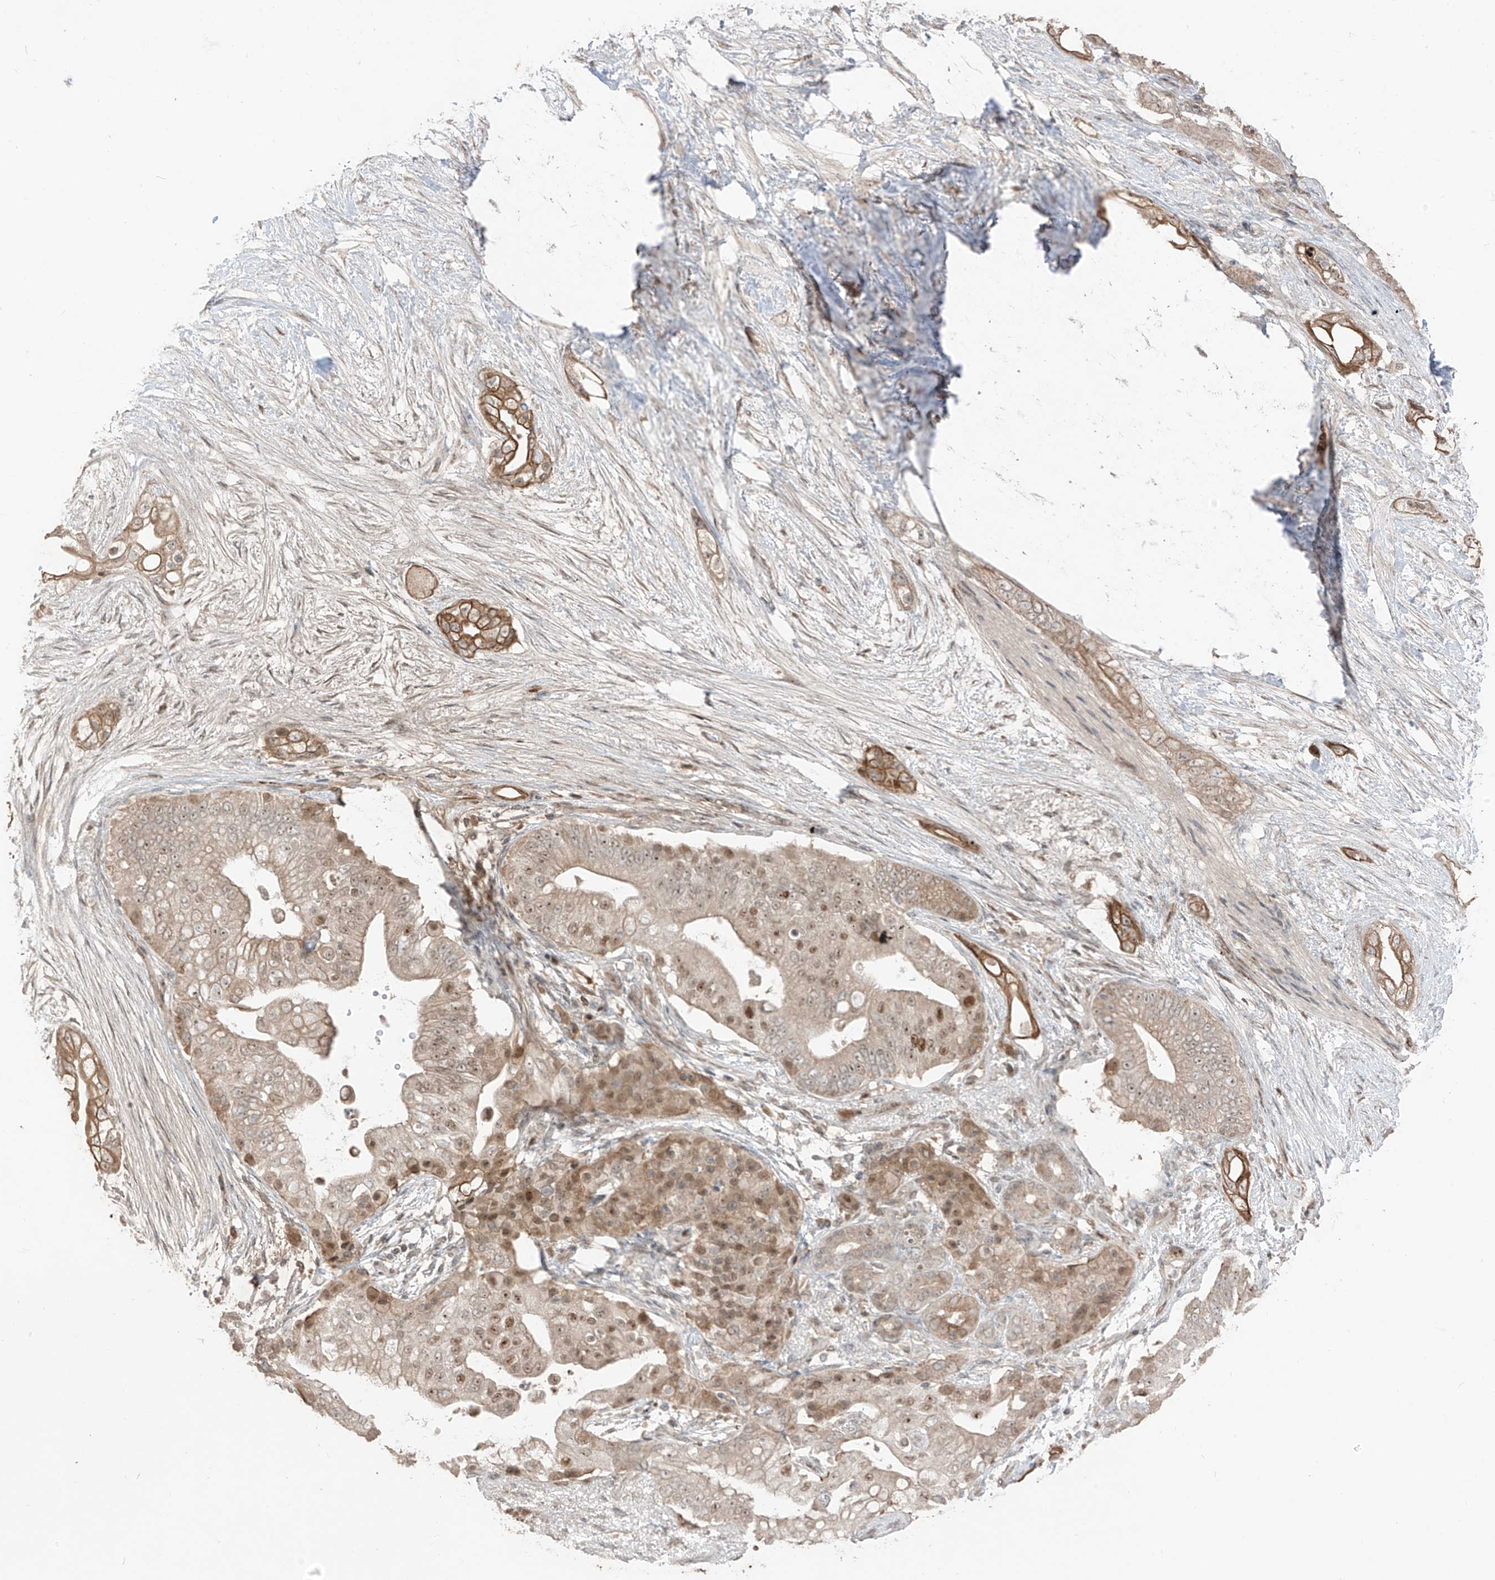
{"staining": {"intensity": "moderate", "quantity": "25%-75%", "location": "cytoplasmic/membranous,nuclear"}, "tissue": "pancreatic cancer", "cell_type": "Tumor cells", "image_type": "cancer", "snomed": [{"axis": "morphology", "description": "Adenocarcinoma, NOS"}, {"axis": "topography", "description": "Pancreas"}], "caption": "A brown stain shows moderate cytoplasmic/membranous and nuclear expression of a protein in human pancreatic adenocarcinoma tumor cells.", "gene": "COLGALT2", "patient": {"sex": "male", "age": 53}}